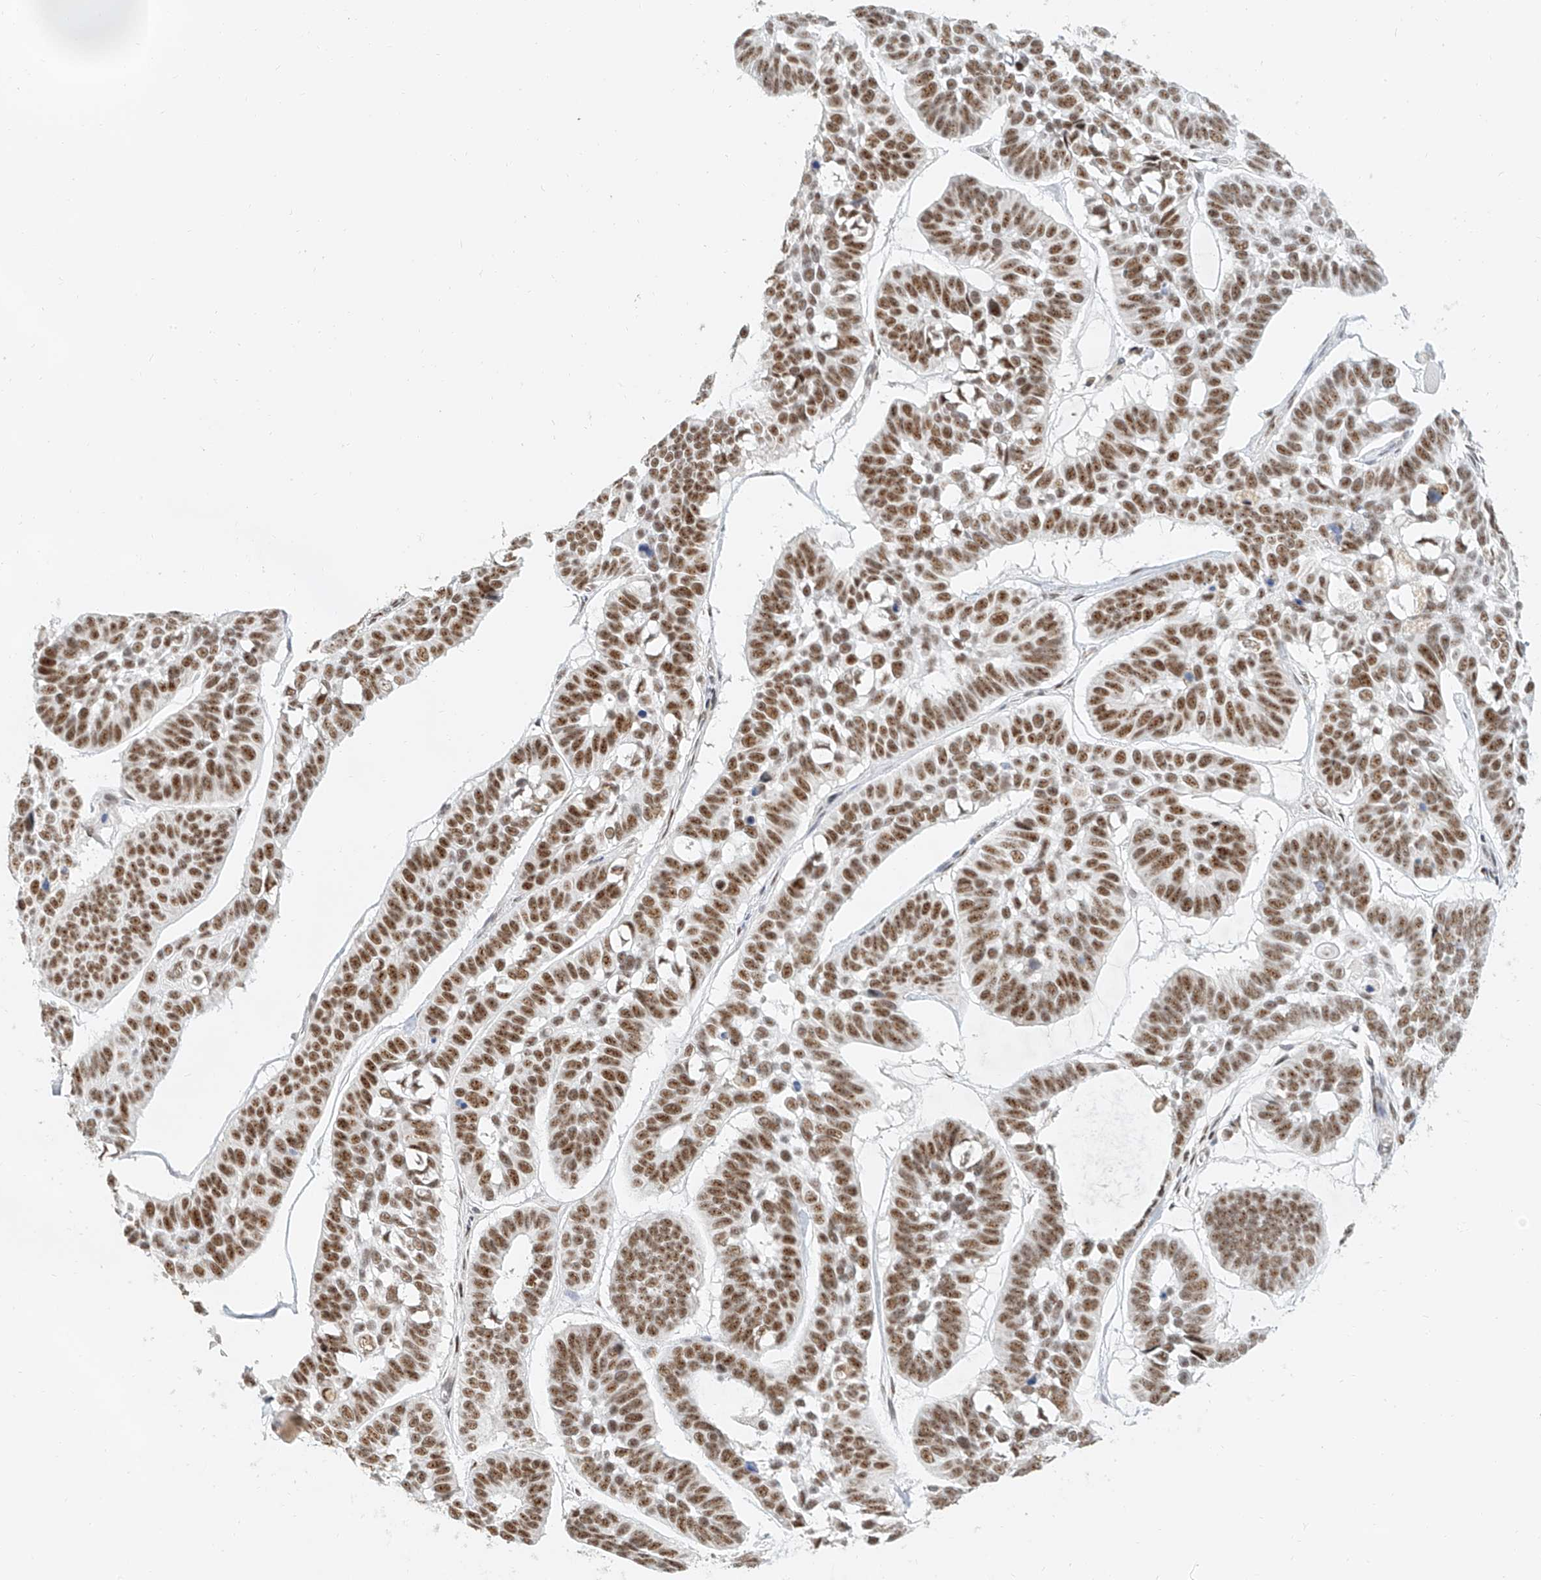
{"staining": {"intensity": "strong", "quantity": ">75%", "location": "nuclear"}, "tissue": "skin cancer", "cell_type": "Tumor cells", "image_type": "cancer", "snomed": [{"axis": "morphology", "description": "Basal cell carcinoma"}, {"axis": "topography", "description": "Skin"}], "caption": "Approximately >75% of tumor cells in skin basal cell carcinoma display strong nuclear protein expression as visualized by brown immunohistochemical staining.", "gene": "CXorf58", "patient": {"sex": "male", "age": 62}}